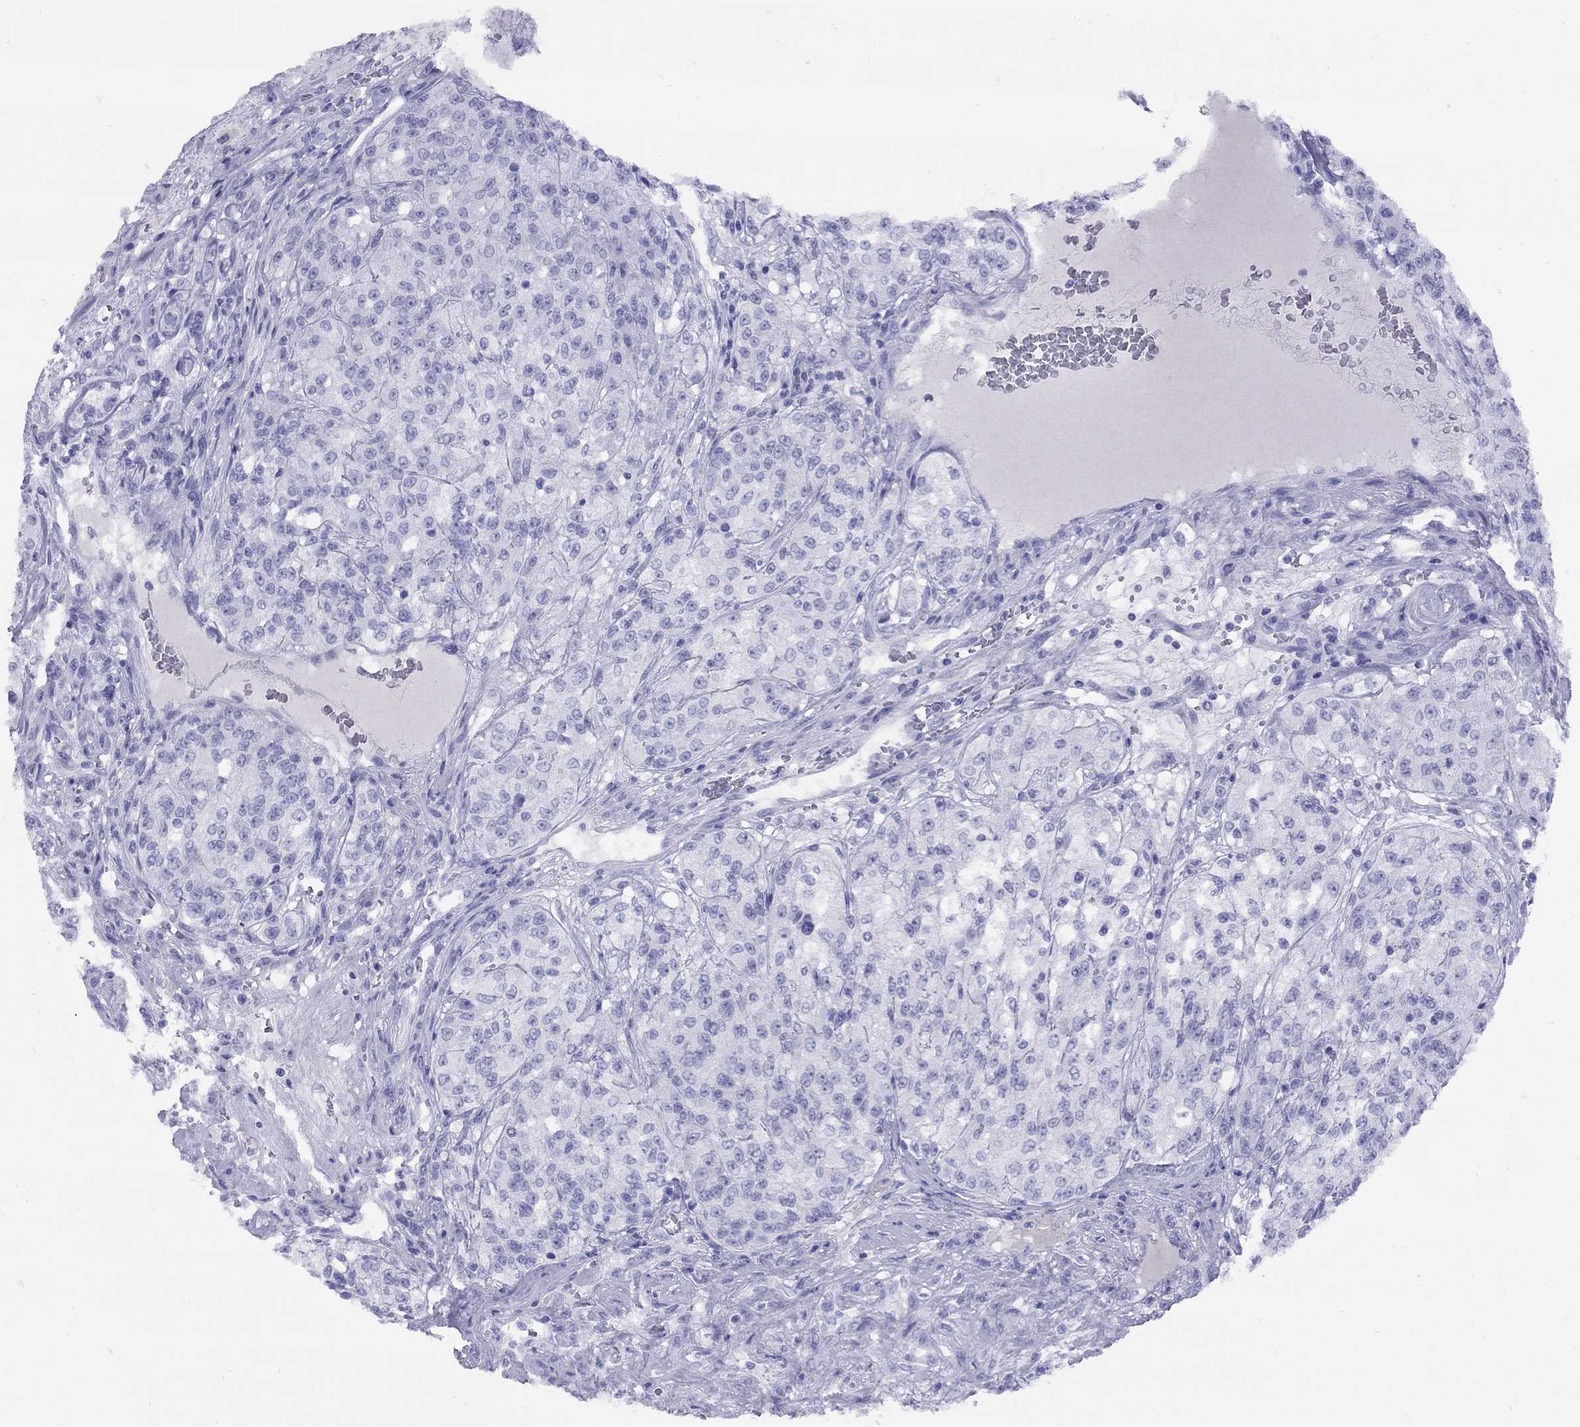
{"staining": {"intensity": "negative", "quantity": "none", "location": "none"}, "tissue": "renal cancer", "cell_type": "Tumor cells", "image_type": "cancer", "snomed": [{"axis": "morphology", "description": "Adenocarcinoma, NOS"}, {"axis": "topography", "description": "Kidney"}], "caption": "Immunohistochemistry (IHC) histopathology image of neoplastic tissue: human renal adenocarcinoma stained with DAB (3,3'-diaminobenzidine) exhibits no significant protein staining in tumor cells.", "gene": "GRIA2", "patient": {"sex": "female", "age": 63}}